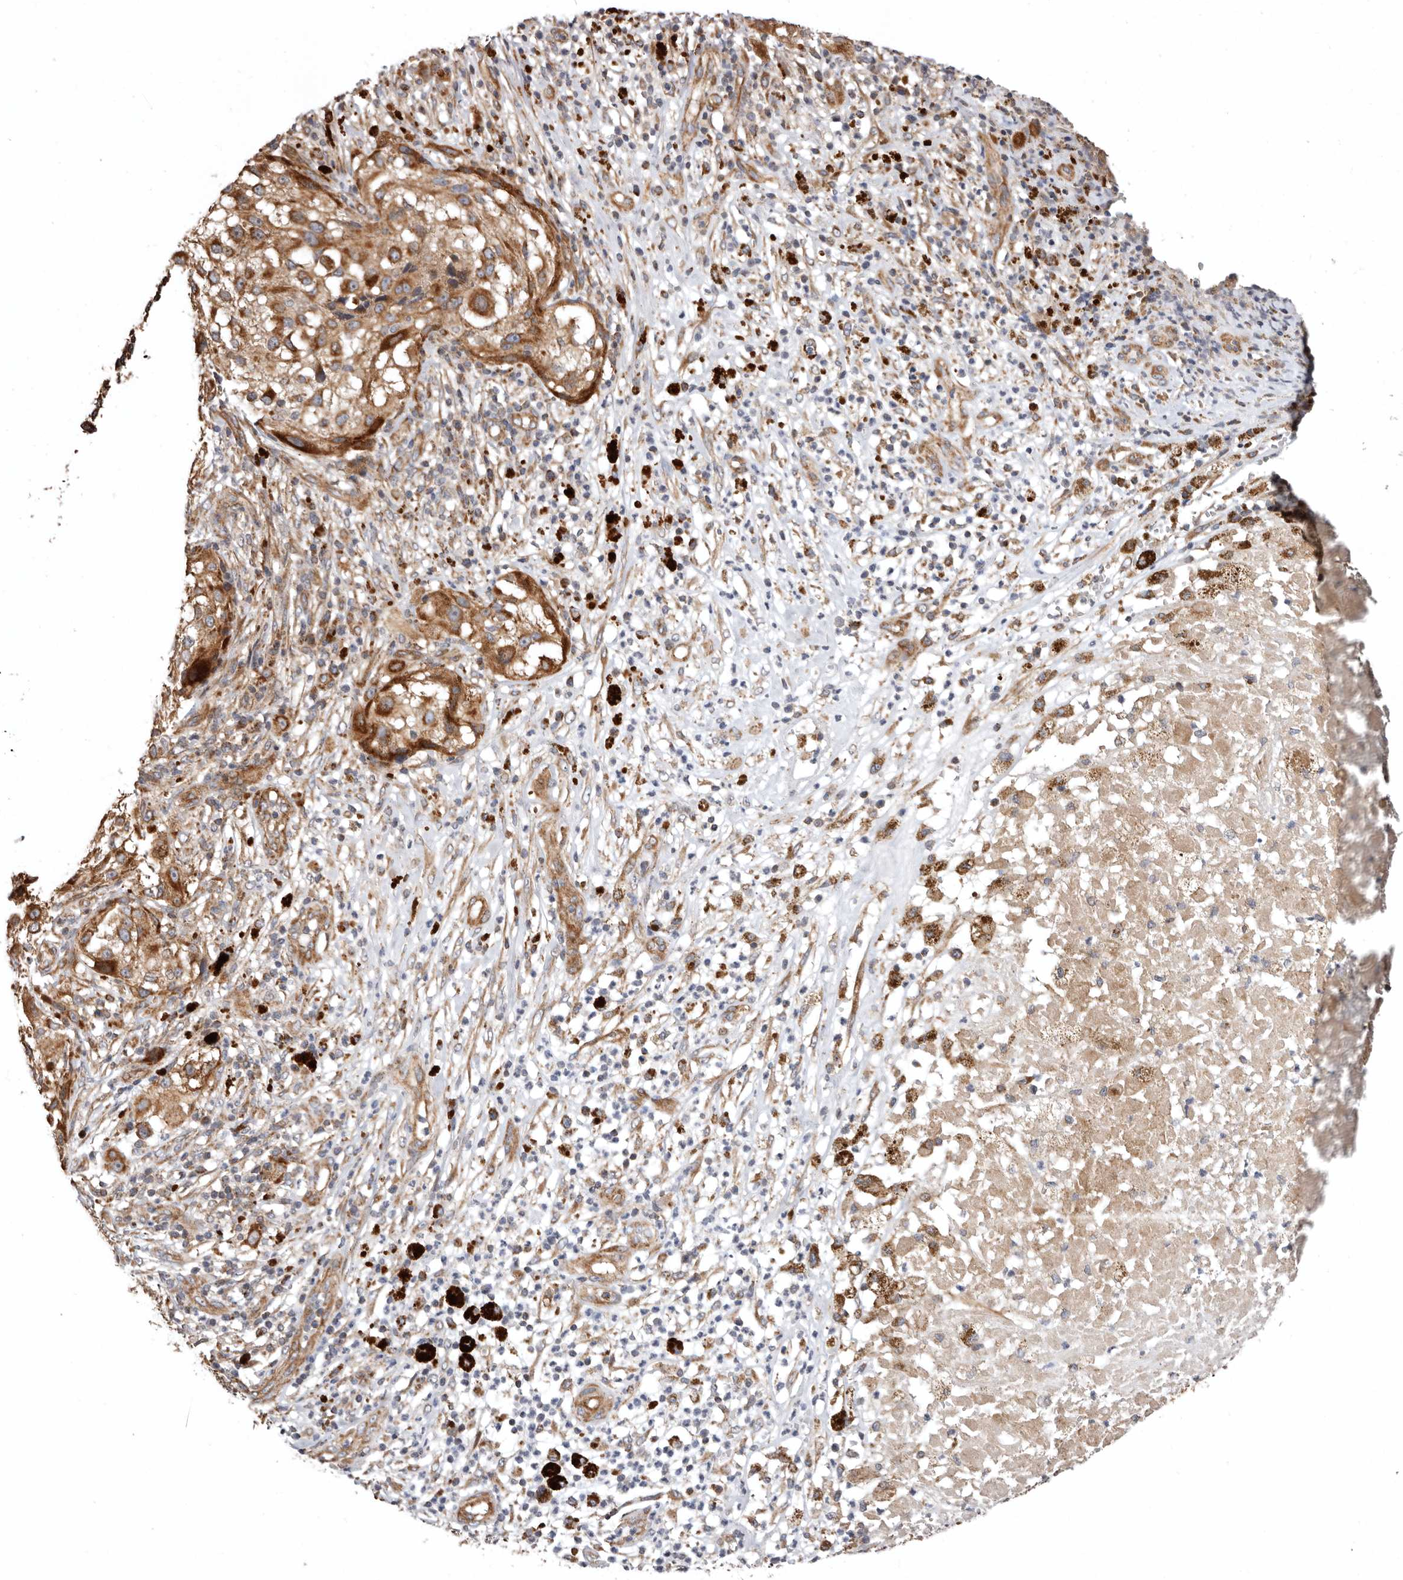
{"staining": {"intensity": "moderate", "quantity": ">75%", "location": "cytoplasmic/membranous"}, "tissue": "melanoma", "cell_type": "Tumor cells", "image_type": "cancer", "snomed": [{"axis": "morphology", "description": "Necrosis, NOS"}, {"axis": "morphology", "description": "Malignant melanoma, NOS"}, {"axis": "topography", "description": "Skin"}], "caption": "A brown stain shows moderate cytoplasmic/membranous staining of a protein in melanoma tumor cells. Nuclei are stained in blue.", "gene": "PROKR1", "patient": {"sex": "female", "age": 87}}